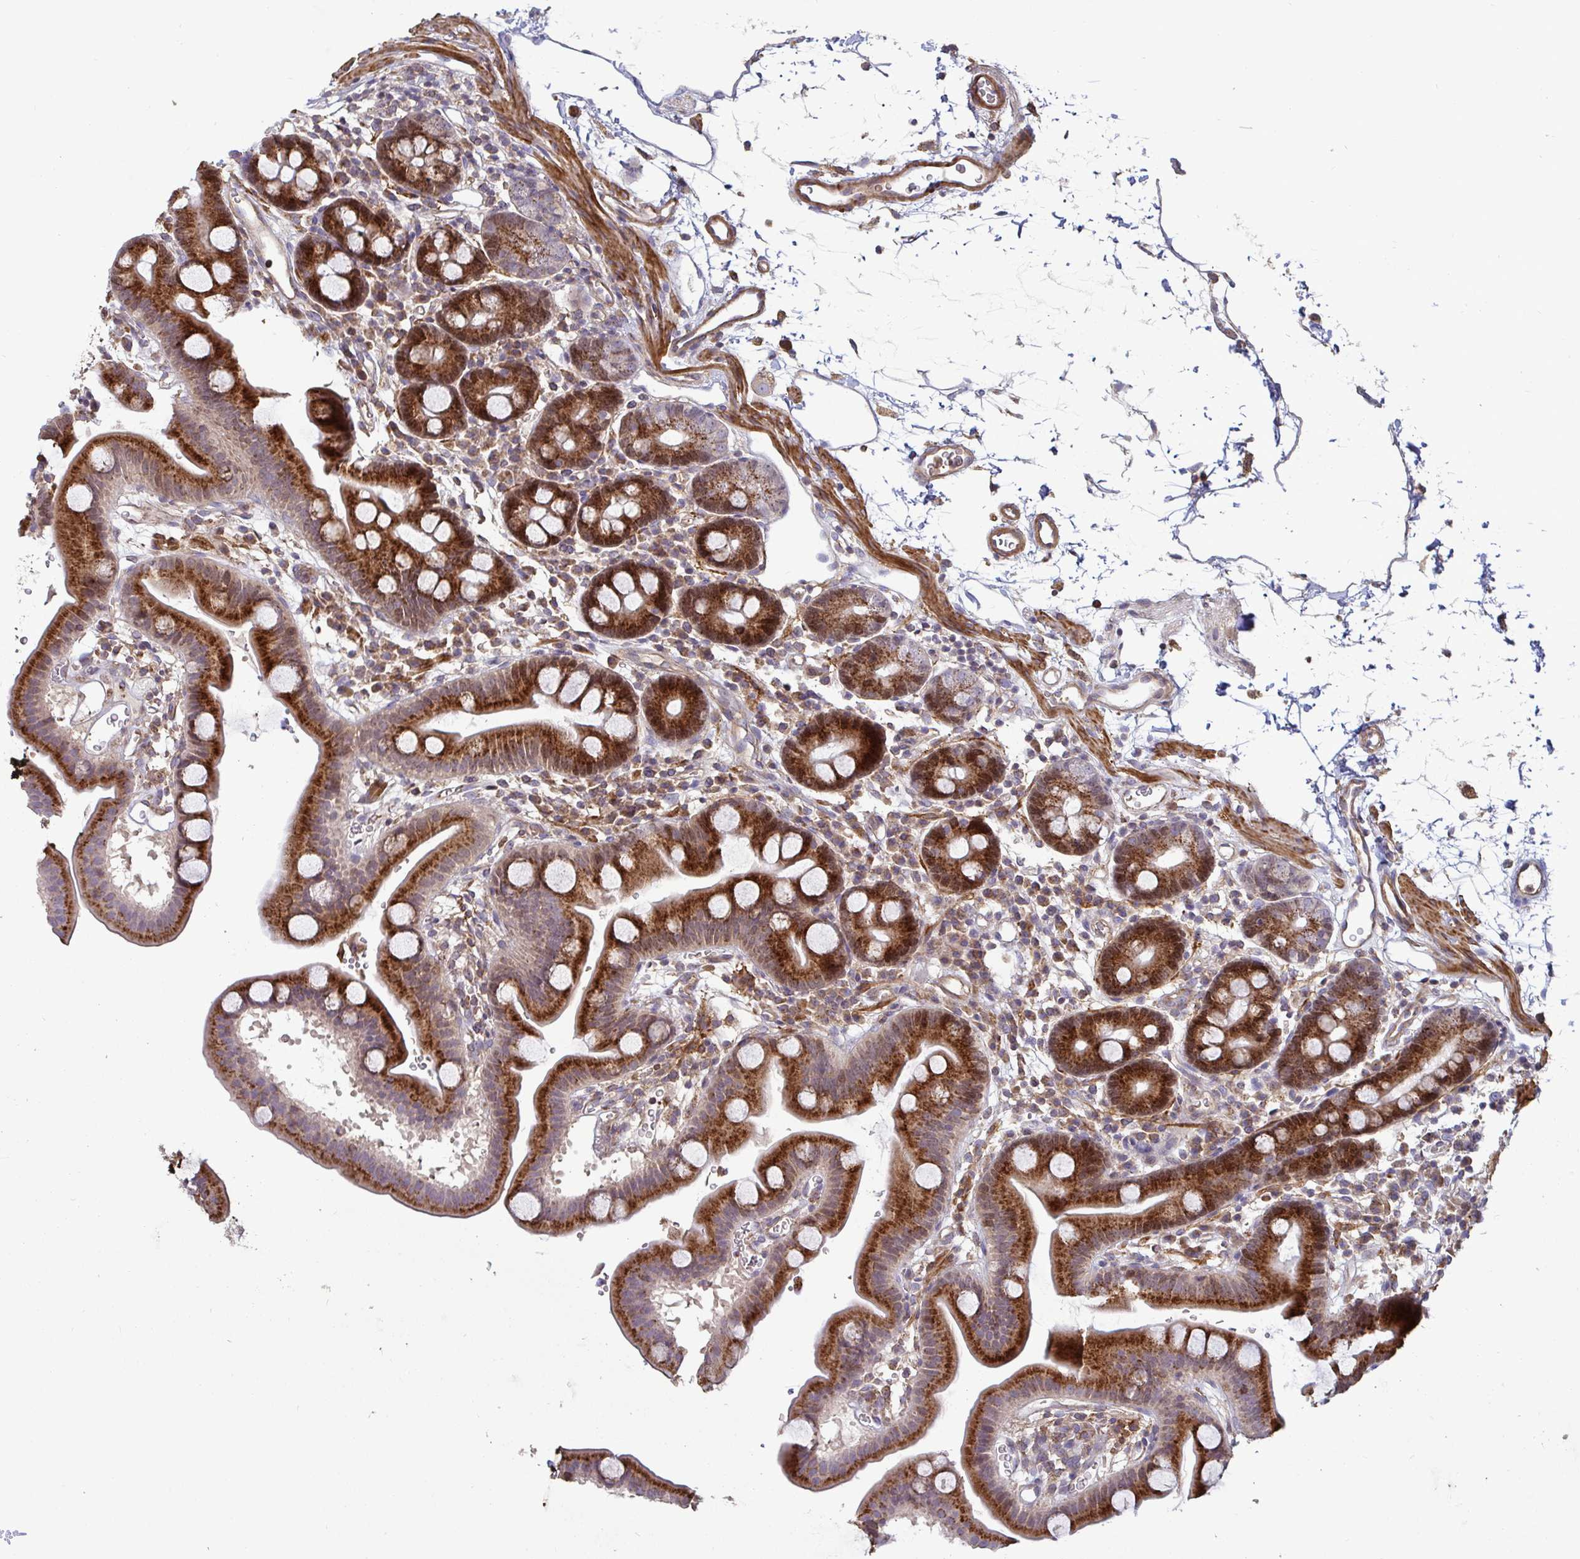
{"staining": {"intensity": "strong", "quantity": ">75%", "location": "cytoplasmic/membranous"}, "tissue": "duodenum", "cell_type": "Glandular cells", "image_type": "normal", "snomed": [{"axis": "morphology", "description": "Normal tissue, NOS"}, {"axis": "topography", "description": "Duodenum"}], "caption": "Immunohistochemical staining of normal human duodenum shows high levels of strong cytoplasmic/membranous expression in approximately >75% of glandular cells.", "gene": "SPRY1", "patient": {"sex": "male", "age": 59}}